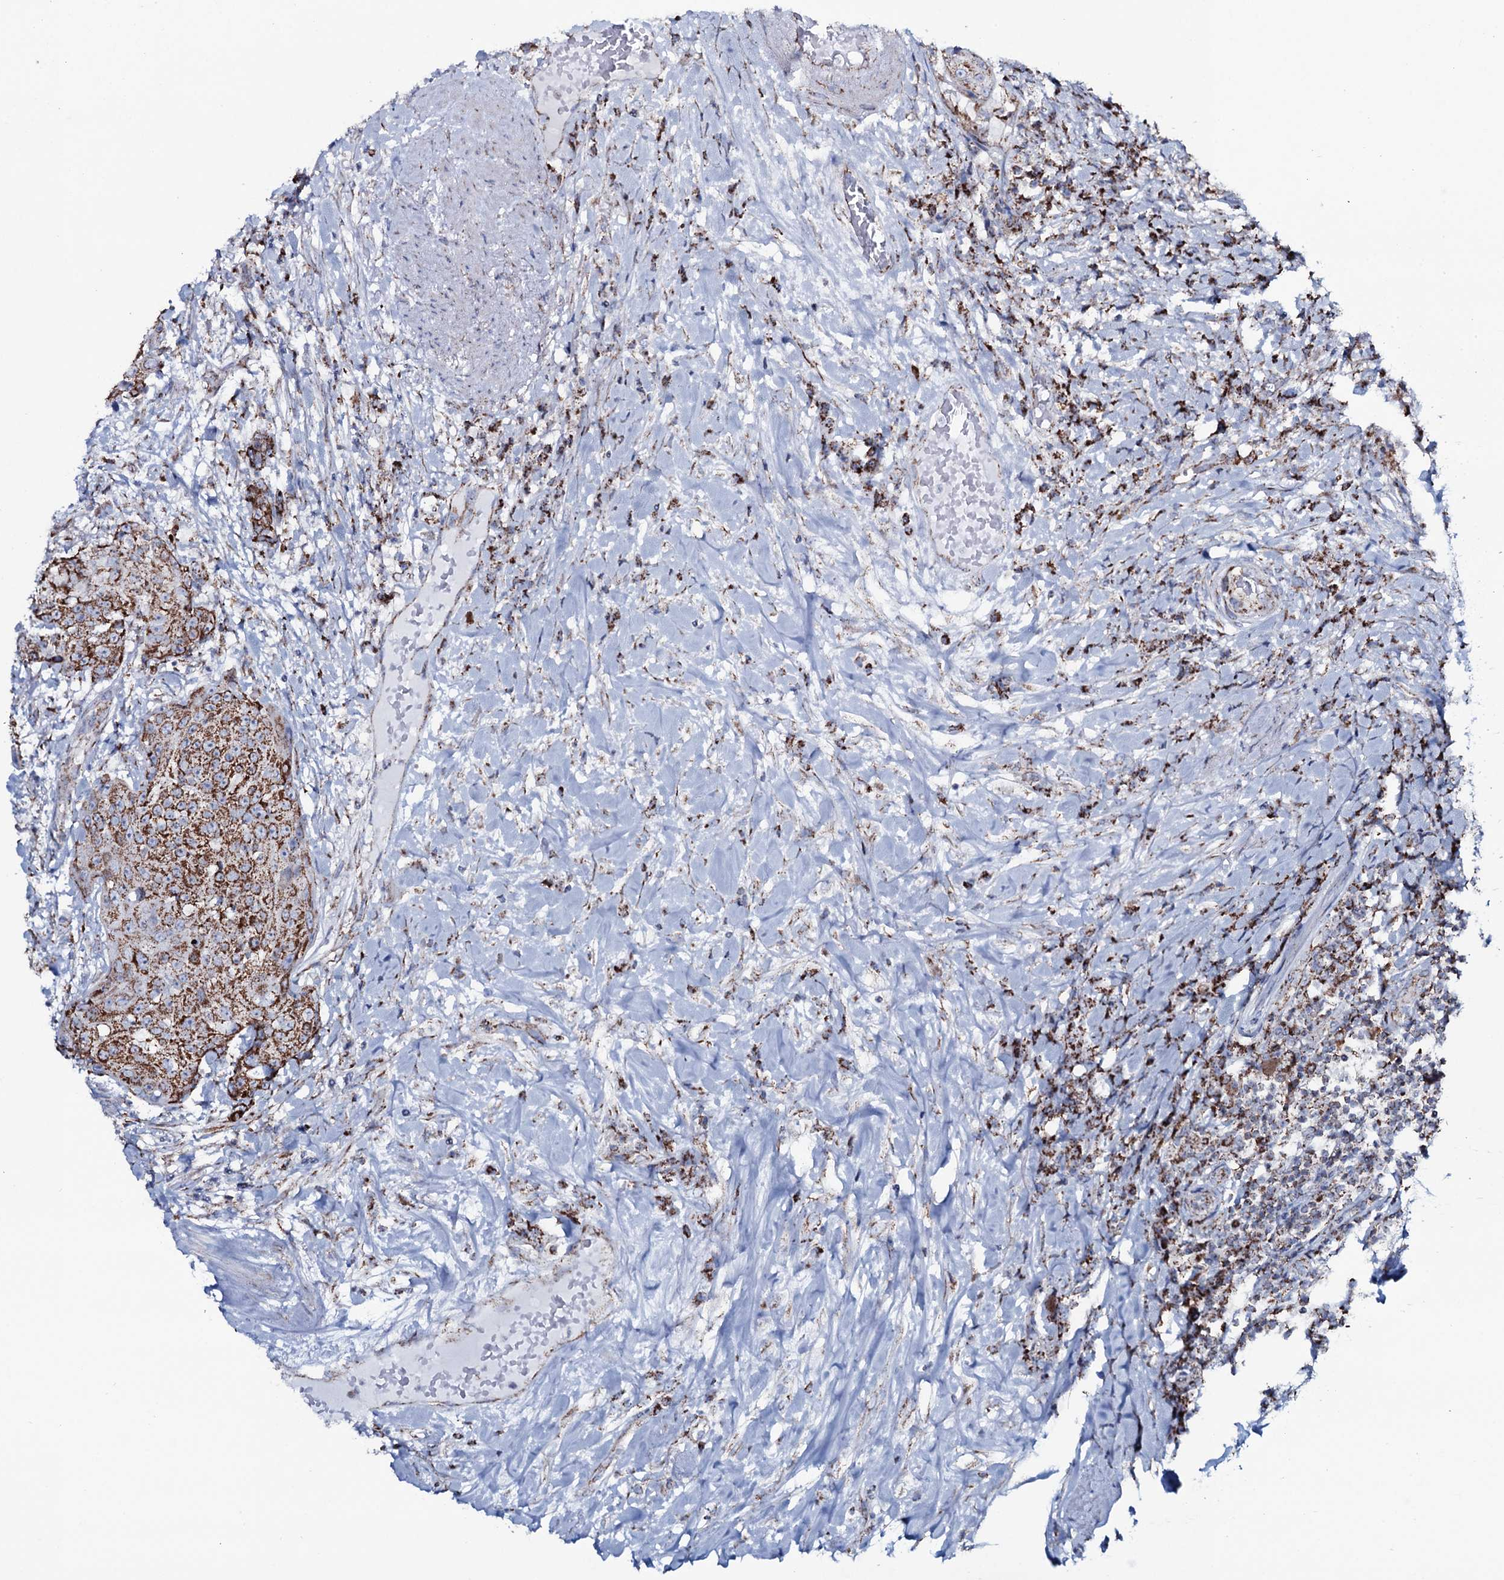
{"staining": {"intensity": "strong", "quantity": ">75%", "location": "cytoplasmic/membranous"}, "tissue": "urothelial cancer", "cell_type": "Tumor cells", "image_type": "cancer", "snomed": [{"axis": "morphology", "description": "Urothelial carcinoma, High grade"}, {"axis": "topography", "description": "Urinary bladder"}], "caption": "A high-resolution micrograph shows immunohistochemistry staining of urothelial carcinoma (high-grade), which reveals strong cytoplasmic/membranous positivity in about >75% of tumor cells.", "gene": "MRPS35", "patient": {"sex": "female", "age": 63}}